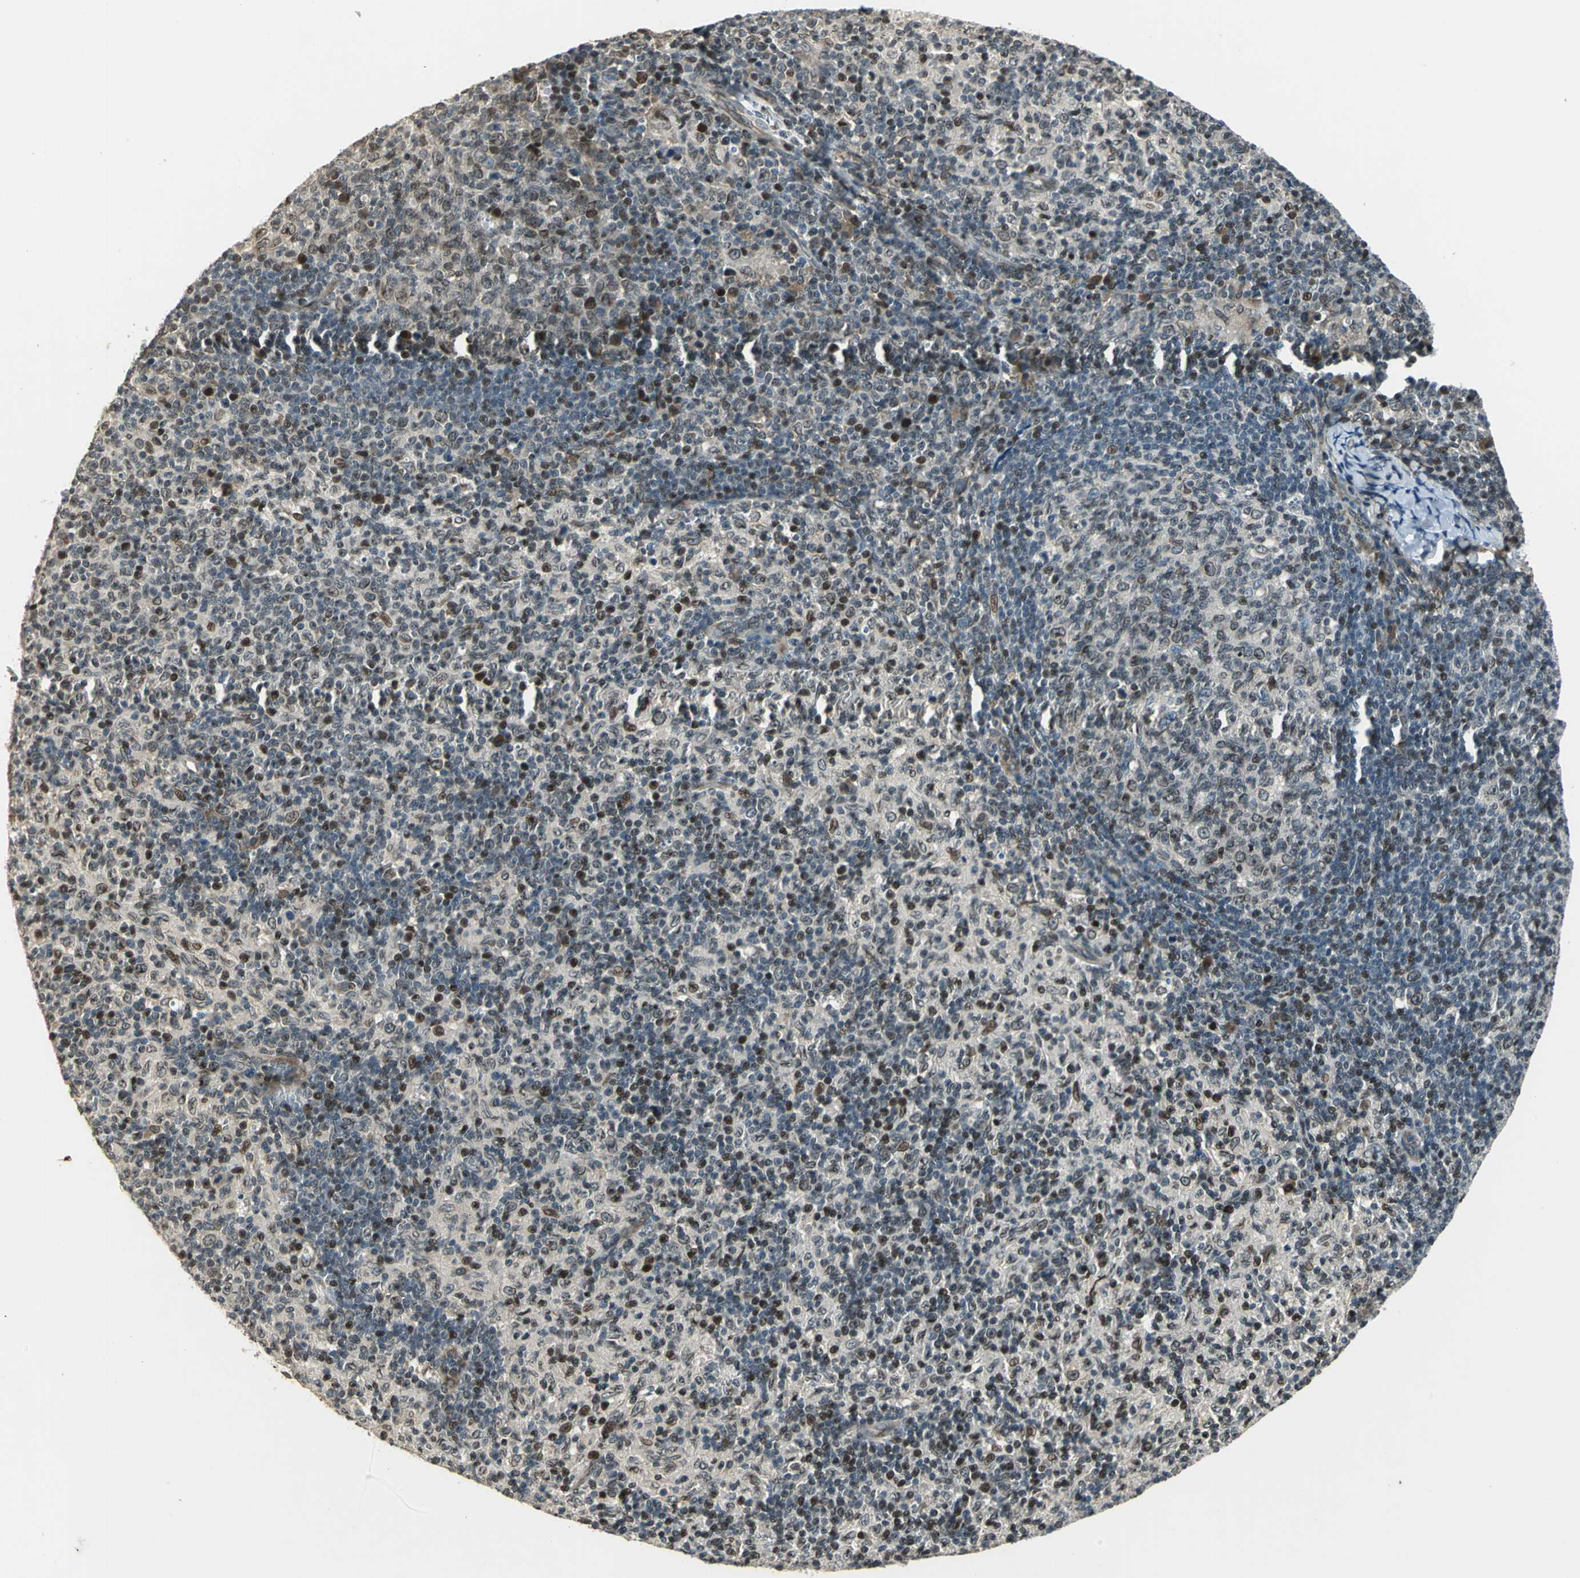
{"staining": {"intensity": "moderate", "quantity": "<25%", "location": "nuclear"}, "tissue": "lymph node", "cell_type": "Germinal center cells", "image_type": "normal", "snomed": [{"axis": "morphology", "description": "Normal tissue, NOS"}, {"axis": "morphology", "description": "Inflammation, NOS"}, {"axis": "topography", "description": "Lymph node"}], "caption": "A micrograph showing moderate nuclear staining in approximately <25% of germinal center cells in unremarkable lymph node, as visualized by brown immunohistochemical staining.", "gene": "BRIP1", "patient": {"sex": "male", "age": 55}}